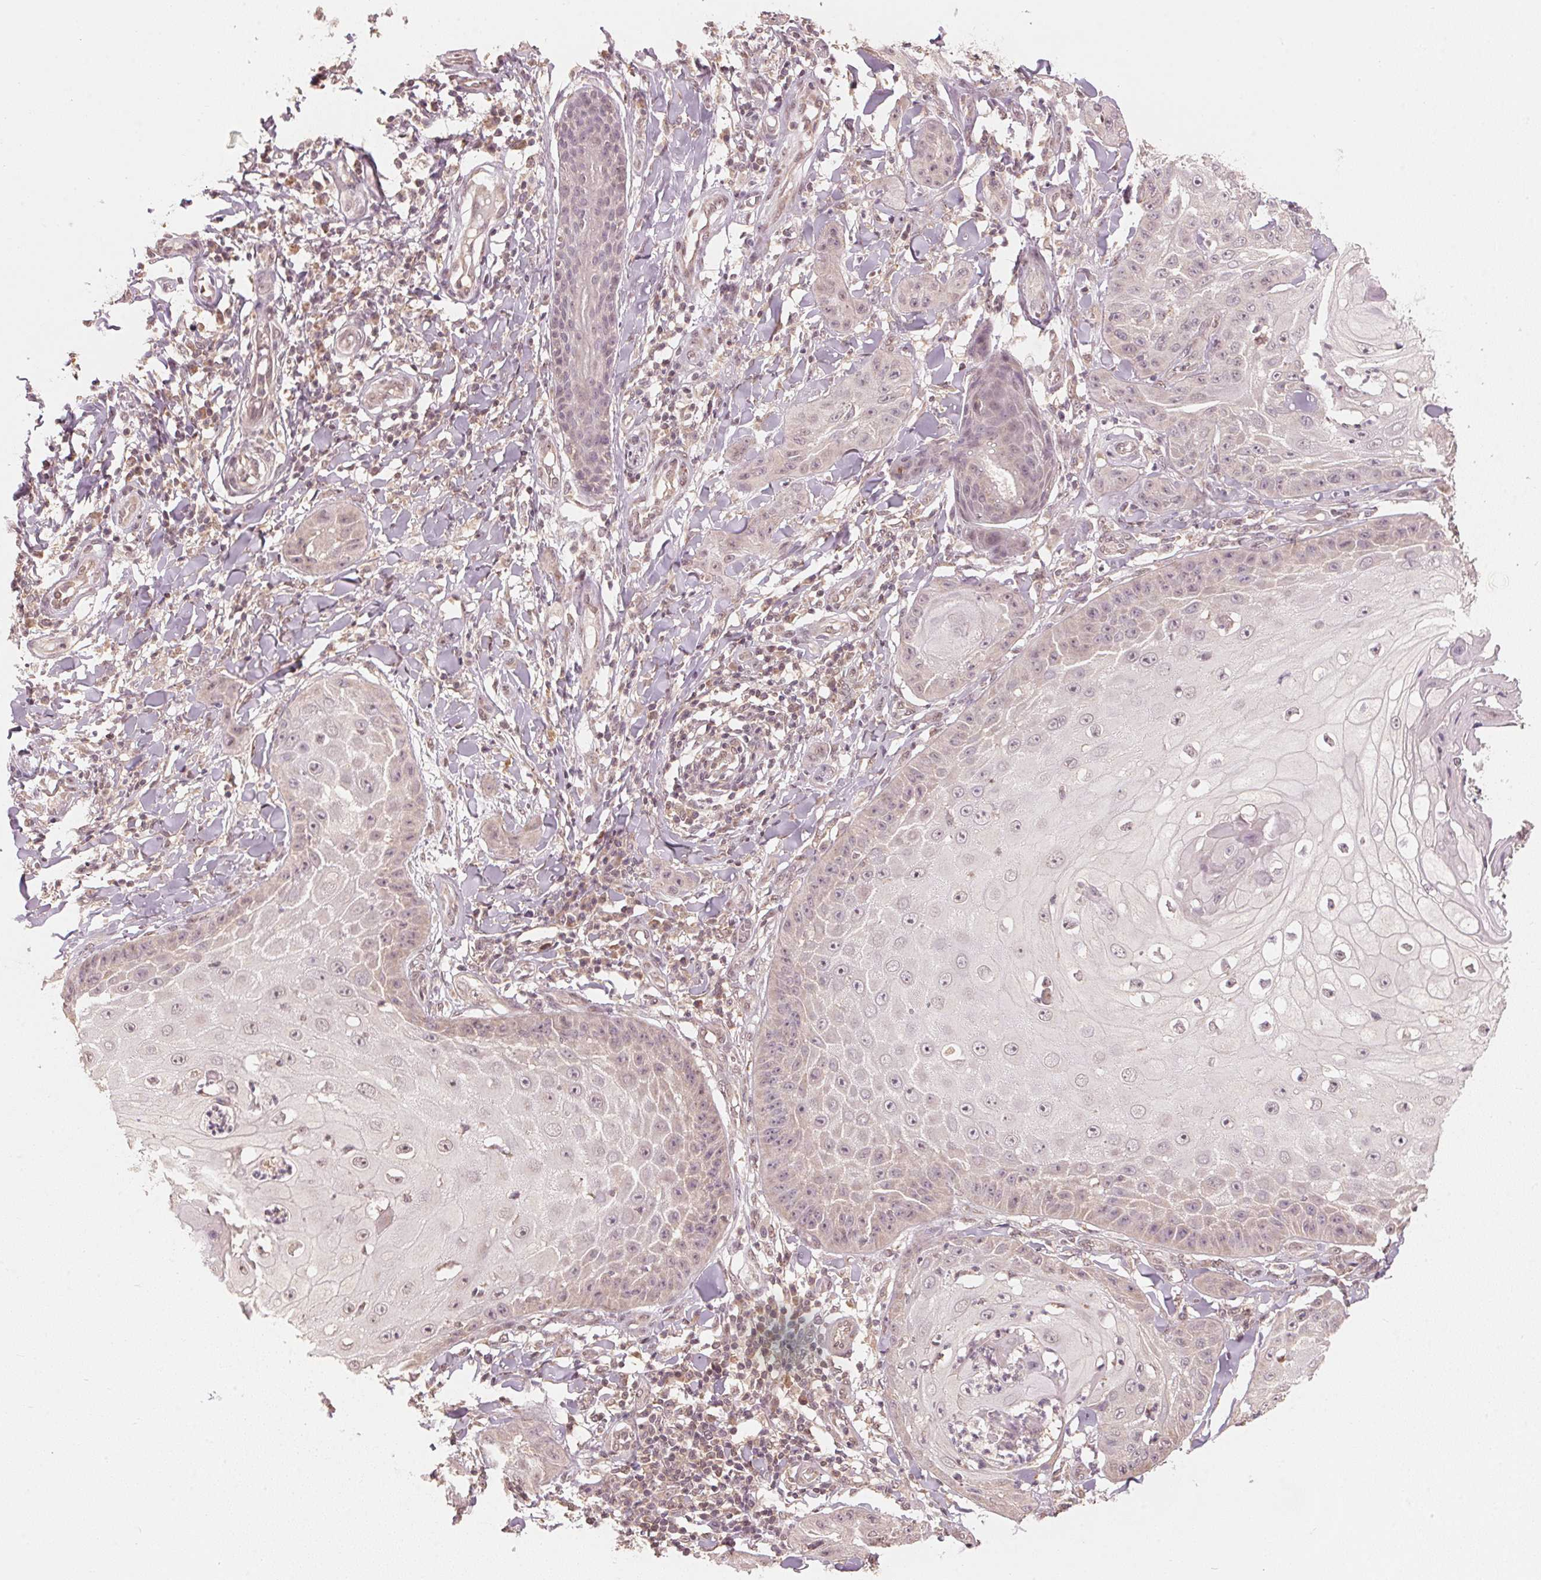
{"staining": {"intensity": "weak", "quantity": "<25%", "location": "nuclear"}, "tissue": "skin cancer", "cell_type": "Tumor cells", "image_type": "cancer", "snomed": [{"axis": "morphology", "description": "Squamous cell carcinoma, NOS"}, {"axis": "topography", "description": "Skin"}], "caption": "High power microscopy histopathology image of an immunohistochemistry photomicrograph of squamous cell carcinoma (skin), revealing no significant positivity in tumor cells.", "gene": "C2orf73", "patient": {"sex": "male", "age": 70}}